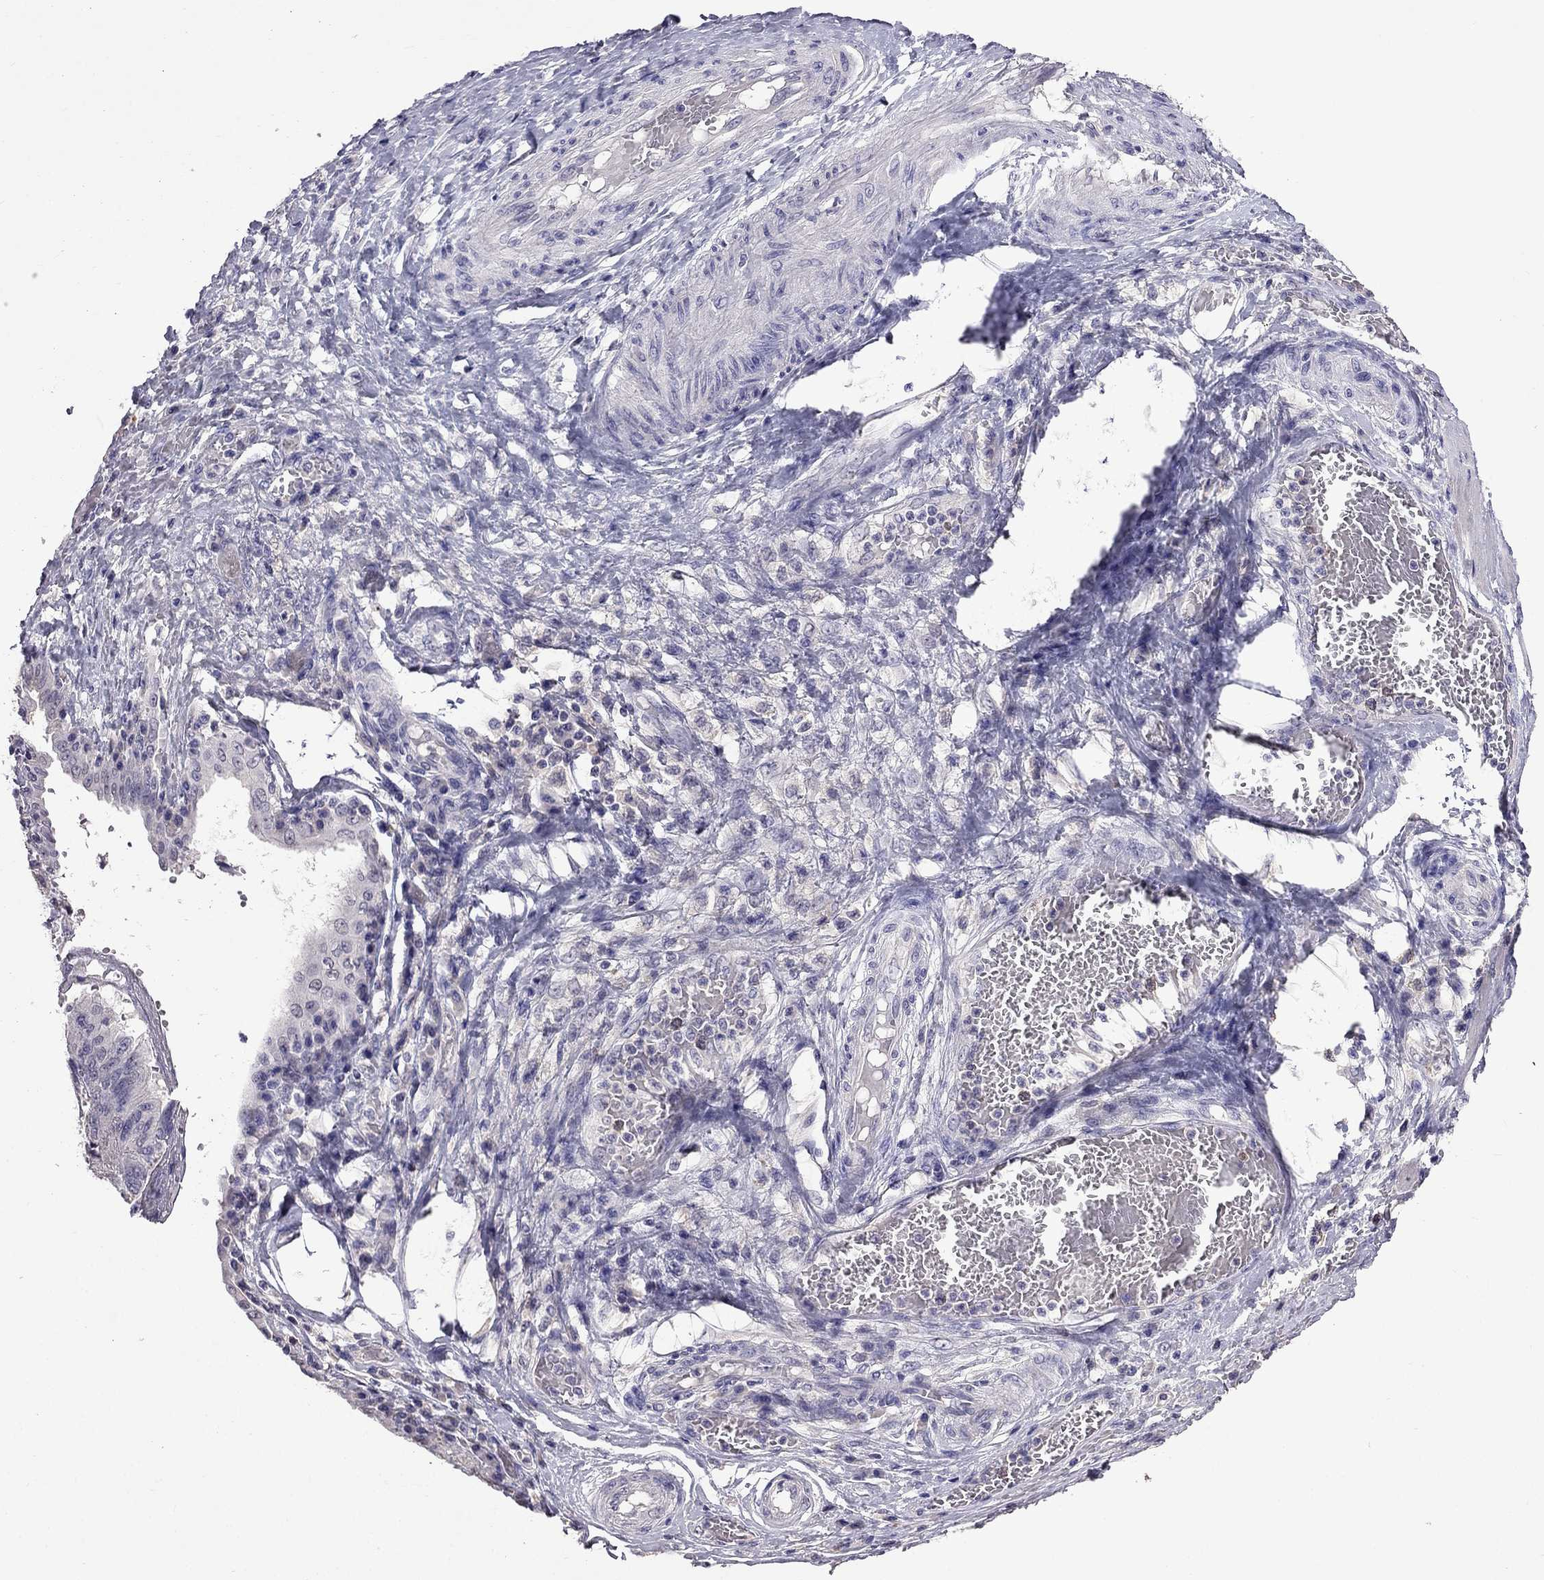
{"staining": {"intensity": "negative", "quantity": "none", "location": "none"}, "tissue": "ovarian cancer", "cell_type": "Tumor cells", "image_type": "cancer", "snomed": [{"axis": "morphology", "description": "Cystadenocarcinoma, serous, NOS"}, {"axis": "topography", "description": "Ovary"}], "caption": "The histopathology image shows no significant expression in tumor cells of serous cystadenocarcinoma (ovarian). (DAB (3,3'-diaminobenzidine) IHC with hematoxylin counter stain).", "gene": "AQP9", "patient": {"sex": "female", "age": 79}}